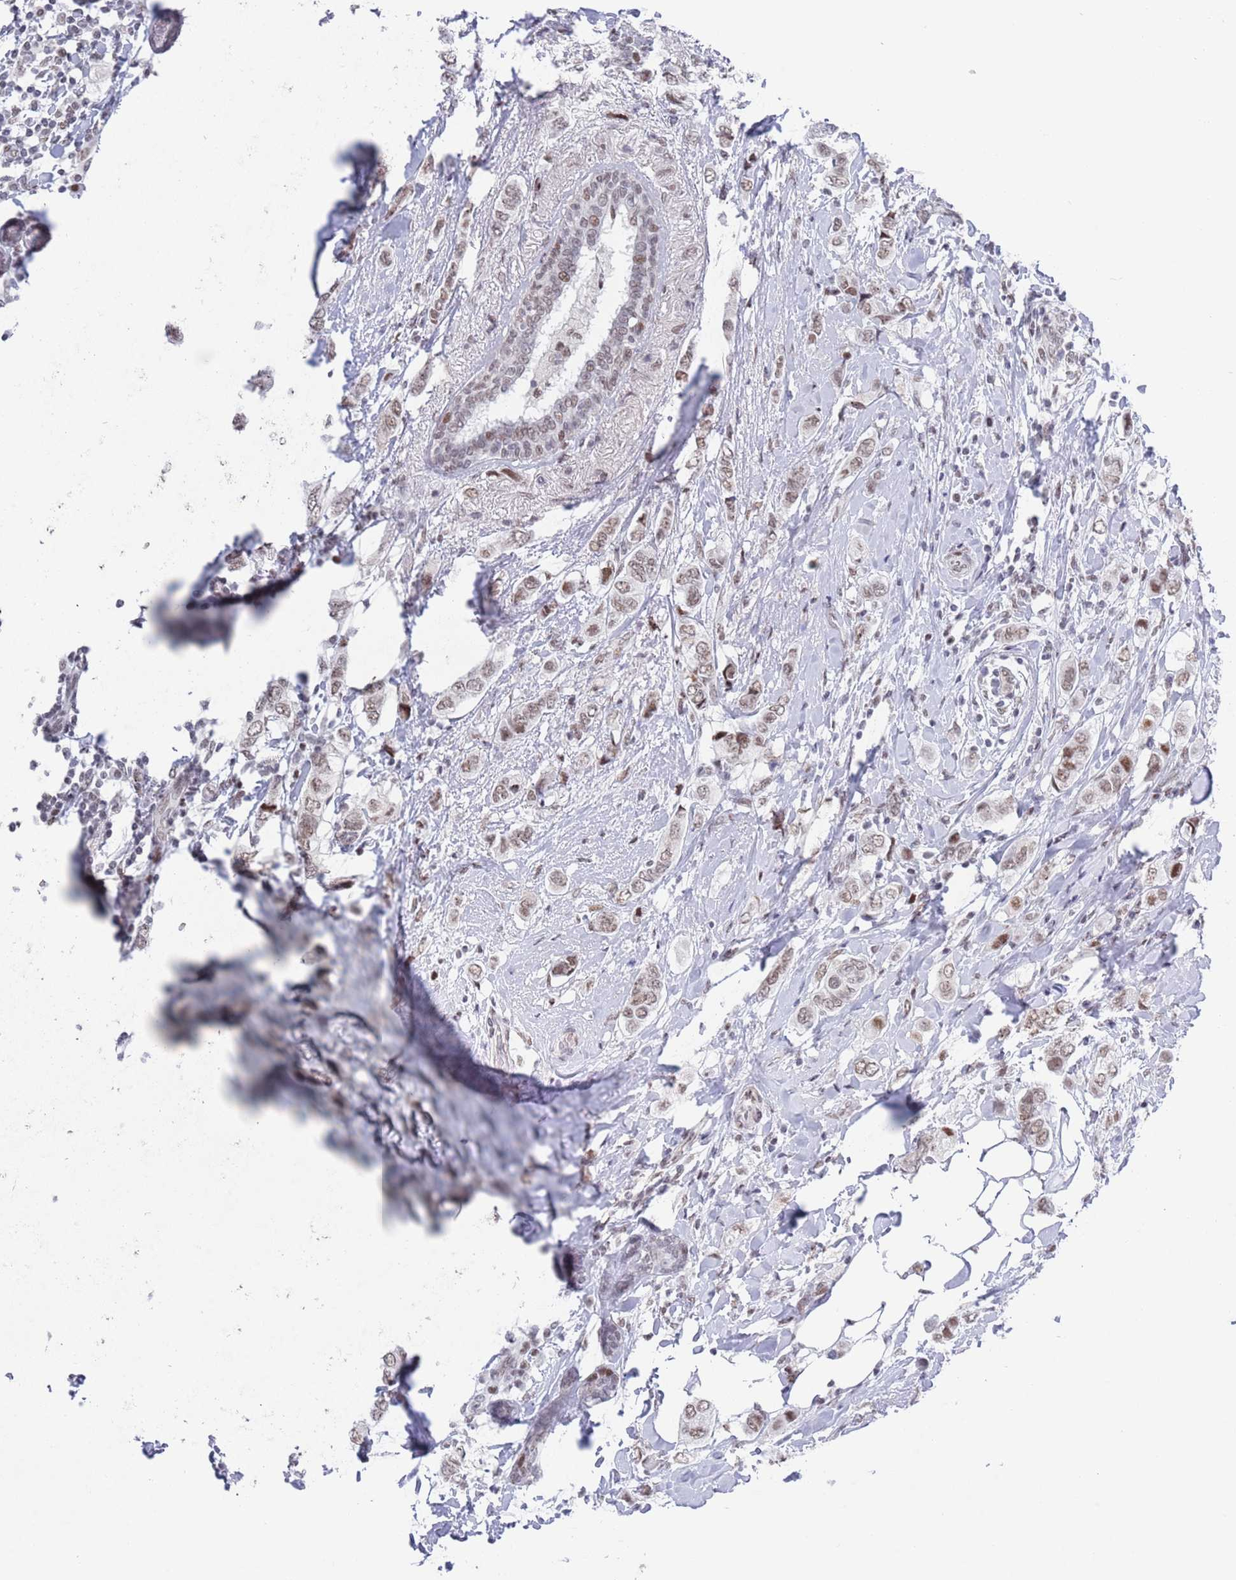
{"staining": {"intensity": "moderate", "quantity": ">75%", "location": "nuclear"}, "tissue": "breast cancer", "cell_type": "Tumor cells", "image_type": "cancer", "snomed": [{"axis": "morphology", "description": "Lobular carcinoma"}, {"axis": "topography", "description": "Breast"}], "caption": "A brown stain shows moderate nuclear expression of a protein in human breast cancer tumor cells.", "gene": "ZNF382", "patient": {"sex": "female", "age": 51}}